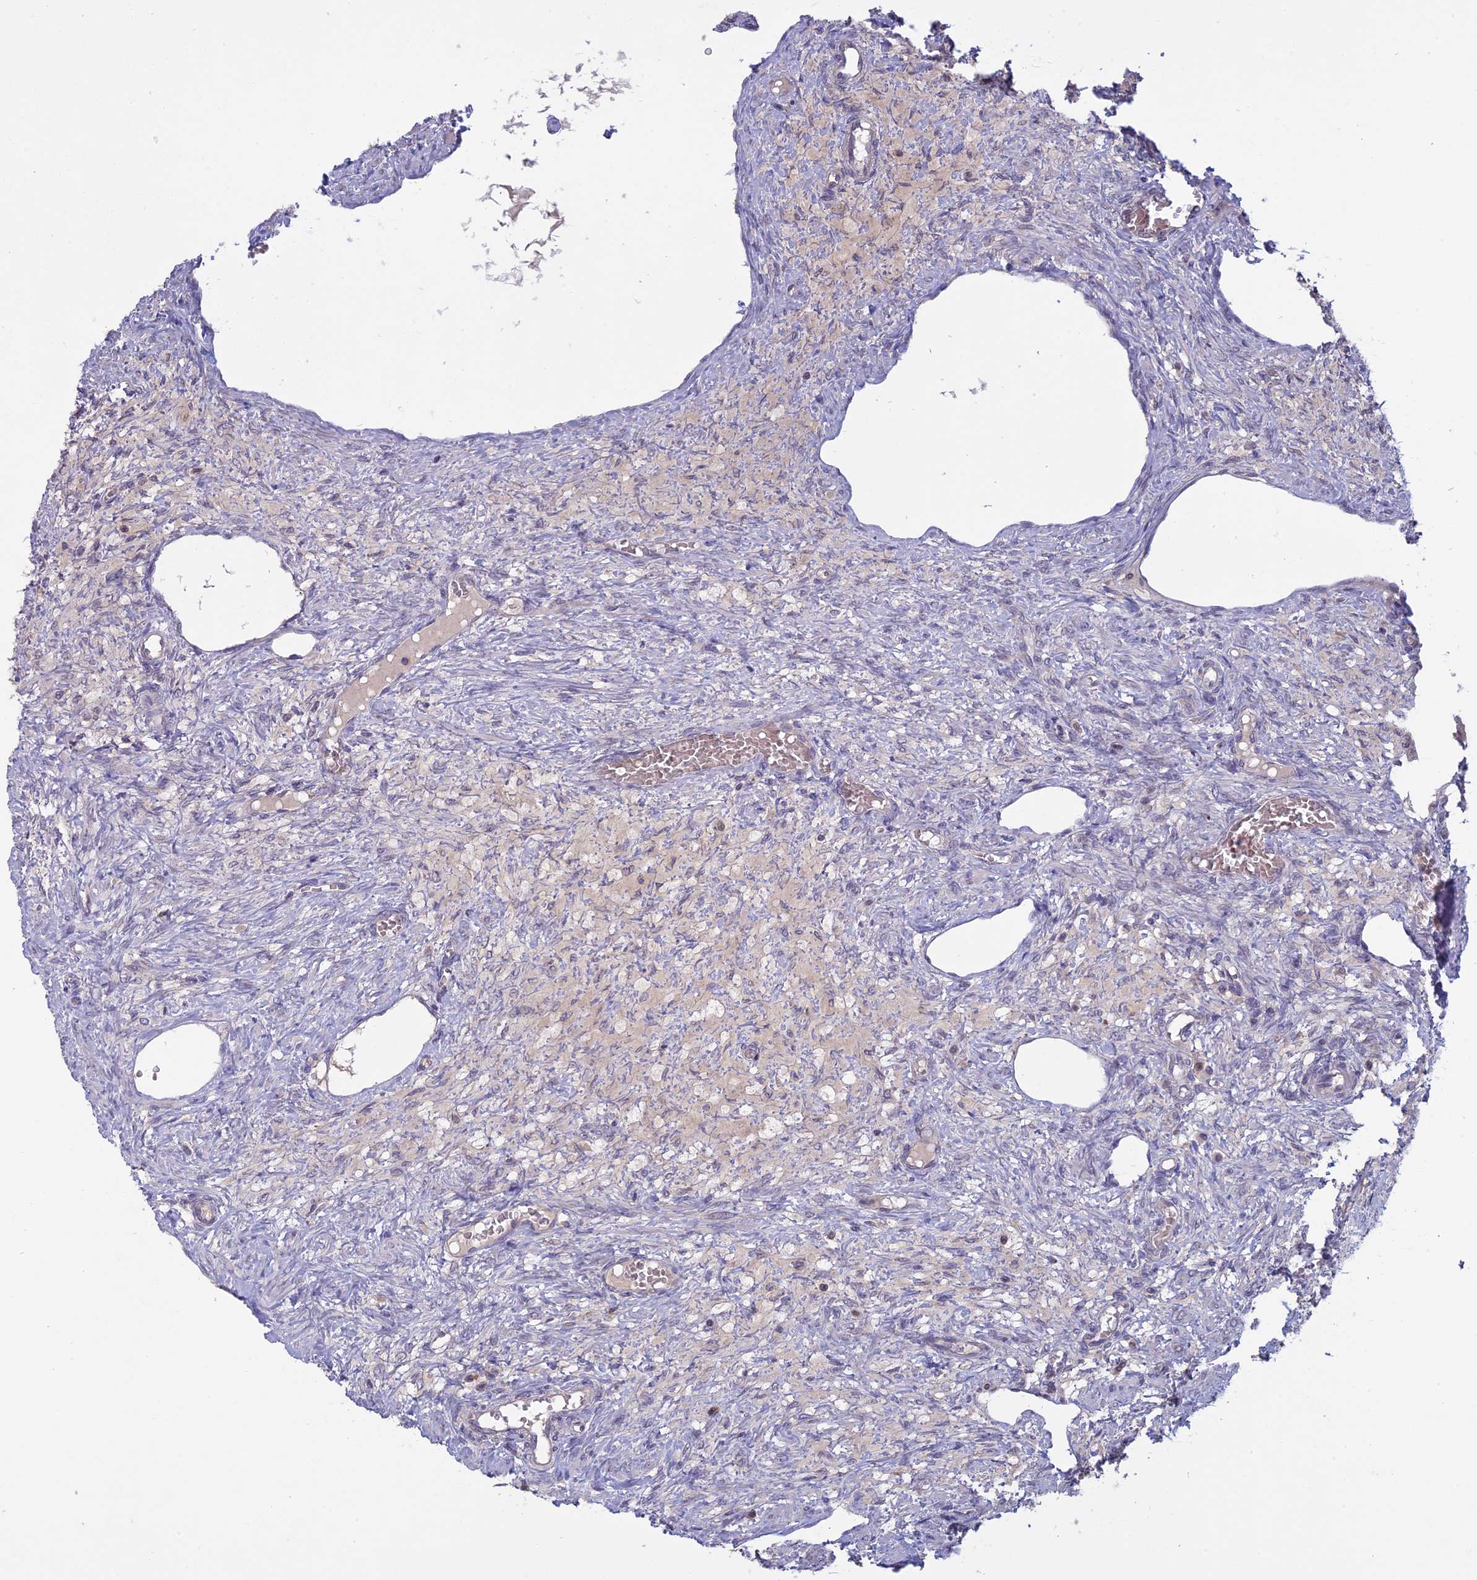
{"staining": {"intensity": "moderate", "quantity": "<25%", "location": "cytoplasmic/membranous"}, "tissue": "ovary", "cell_type": "Ovarian stroma cells", "image_type": "normal", "snomed": [{"axis": "morphology", "description": "Normal tissue, NOS"}, {"axis": "topography", "description": "Ovary"}], "caption": "Ovarian stroma cells exhibit low levels of moderate cytoplasmic/membranous positivity in about <25% of cells in unremarkable ovary.", "gene": "TMEM208", "patient": {"sex": "female", "age": 27}}